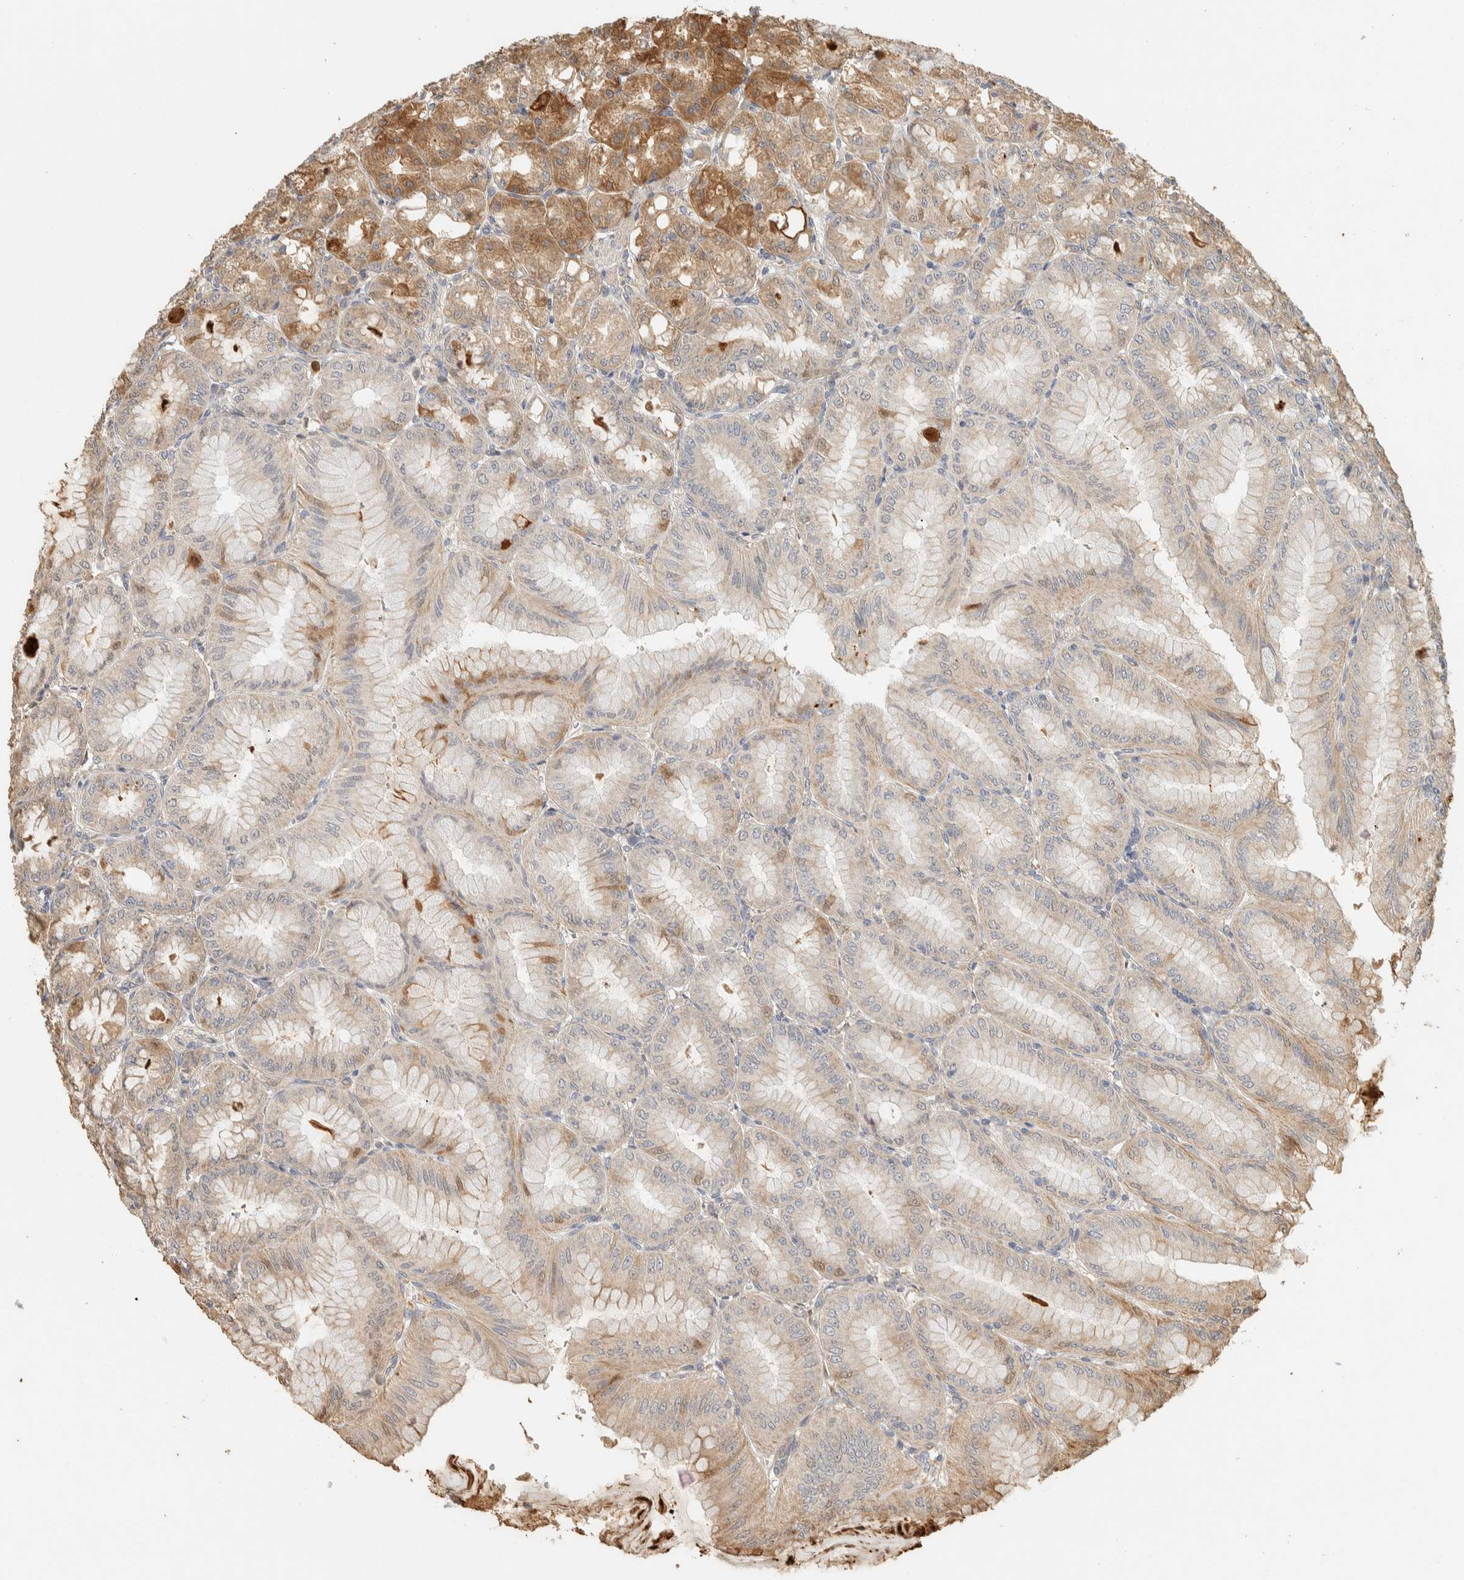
{"staining": {"intensity": "moderate", "quantity": "25%-75%", "location": "cytoplasmic/membranous"}, "tissue": "stomach", "cell_type": "Glandular cells", "image_type": "normal", "snomed": [{"axis": "morphology", "description": "Normal tissue, NOS"}, {"axis": "topography", "description": "Stomach, lower"}], "caption": "Glandular cells demonstrate medium levels of moderate cytoplasmic/membranous positivity in about 25%-75% of cells in unremarkable human stomach. (DAB IHC, brown staining for protein, blue staining for nuclei).", "gene": "EXOC7", "patient": {"sex": "male", "age": 71}}